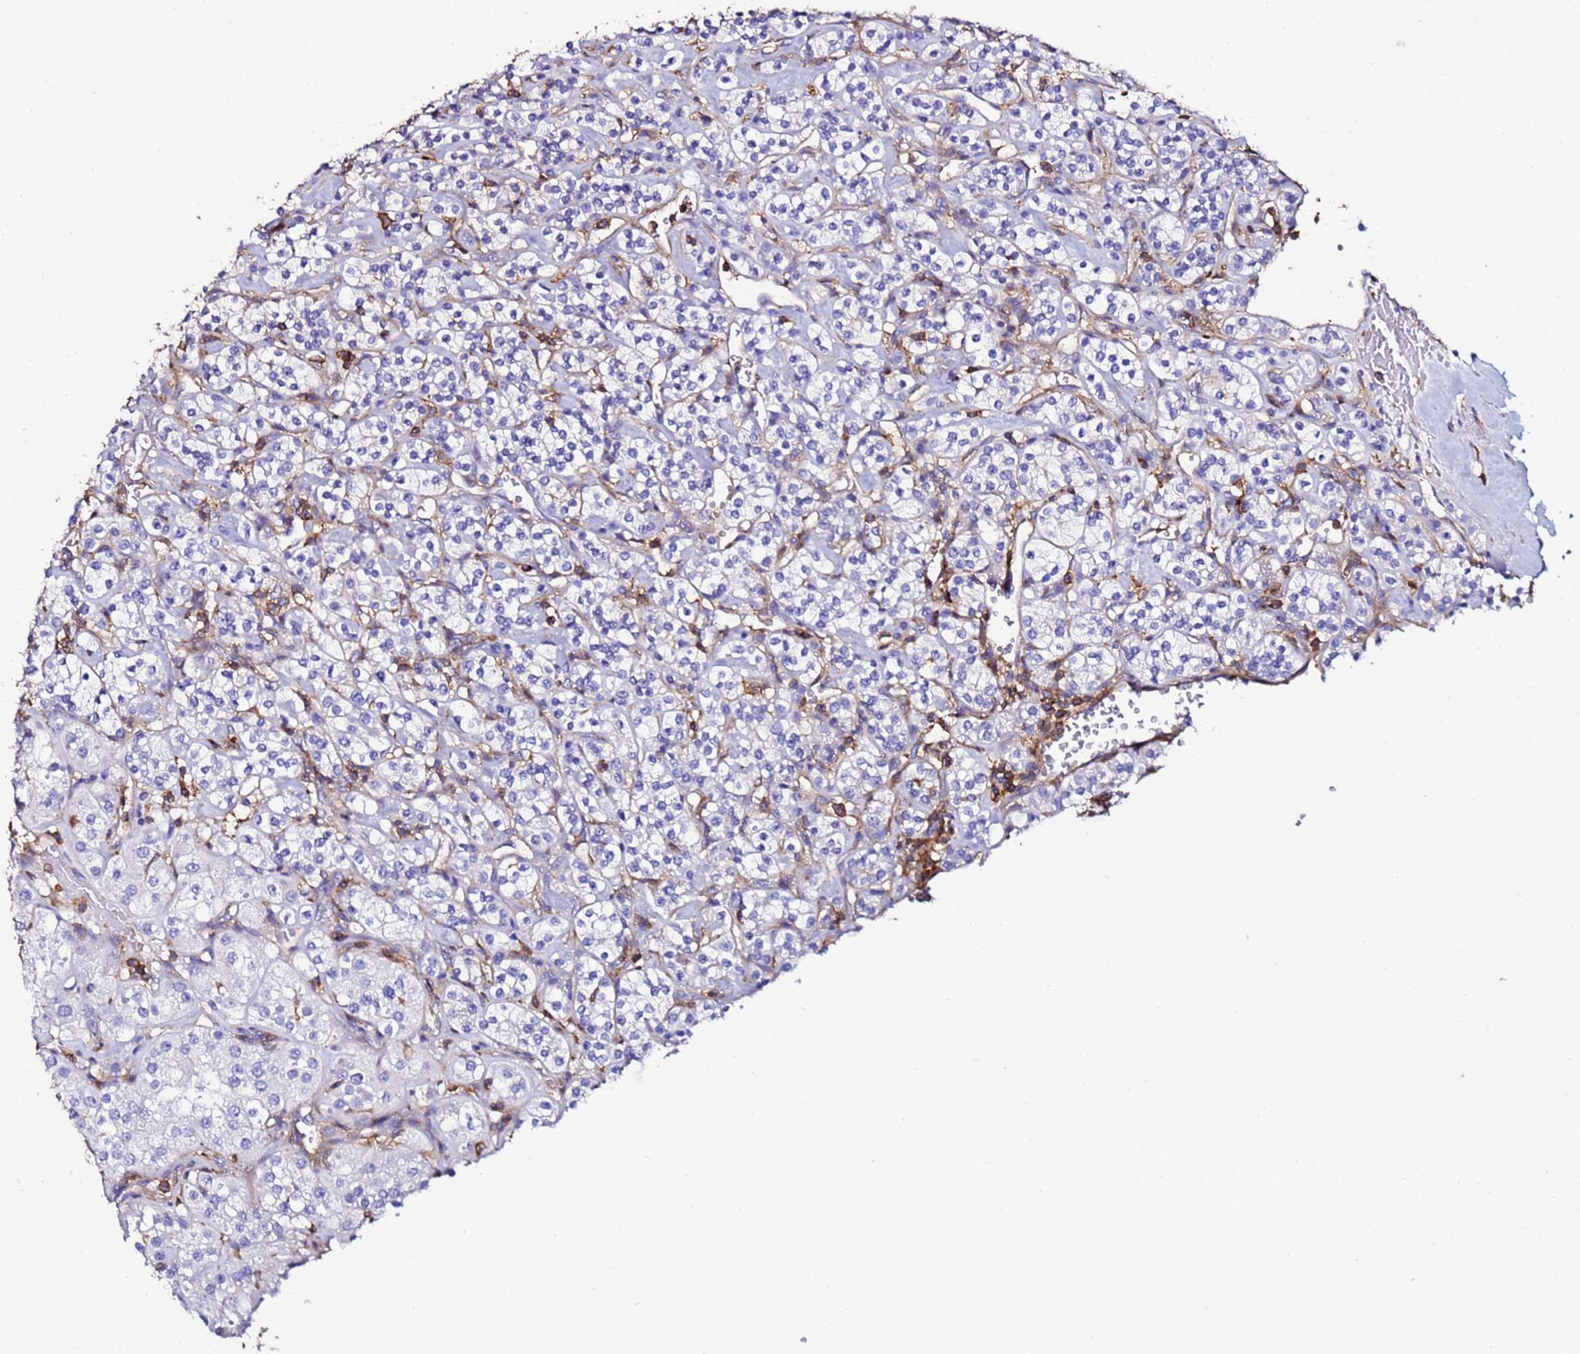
{"staining": {"intensity": "negative", "quantity": "none", "location": "none"}, "tissue": "renal cancer", "cell_type": "Tumor cells", "image_type": "cancer", "snomed": [{"axis": "morphology", "description": "Adenocarcinoma, NOS"}, {"axis": "topography", "description": "Kidney"}], "caption": "There is no significant expression in tumor cells of adenocarcinoma (renal).", "gene": "ACTB", "patient": {"sex": "male", "age": 77}}